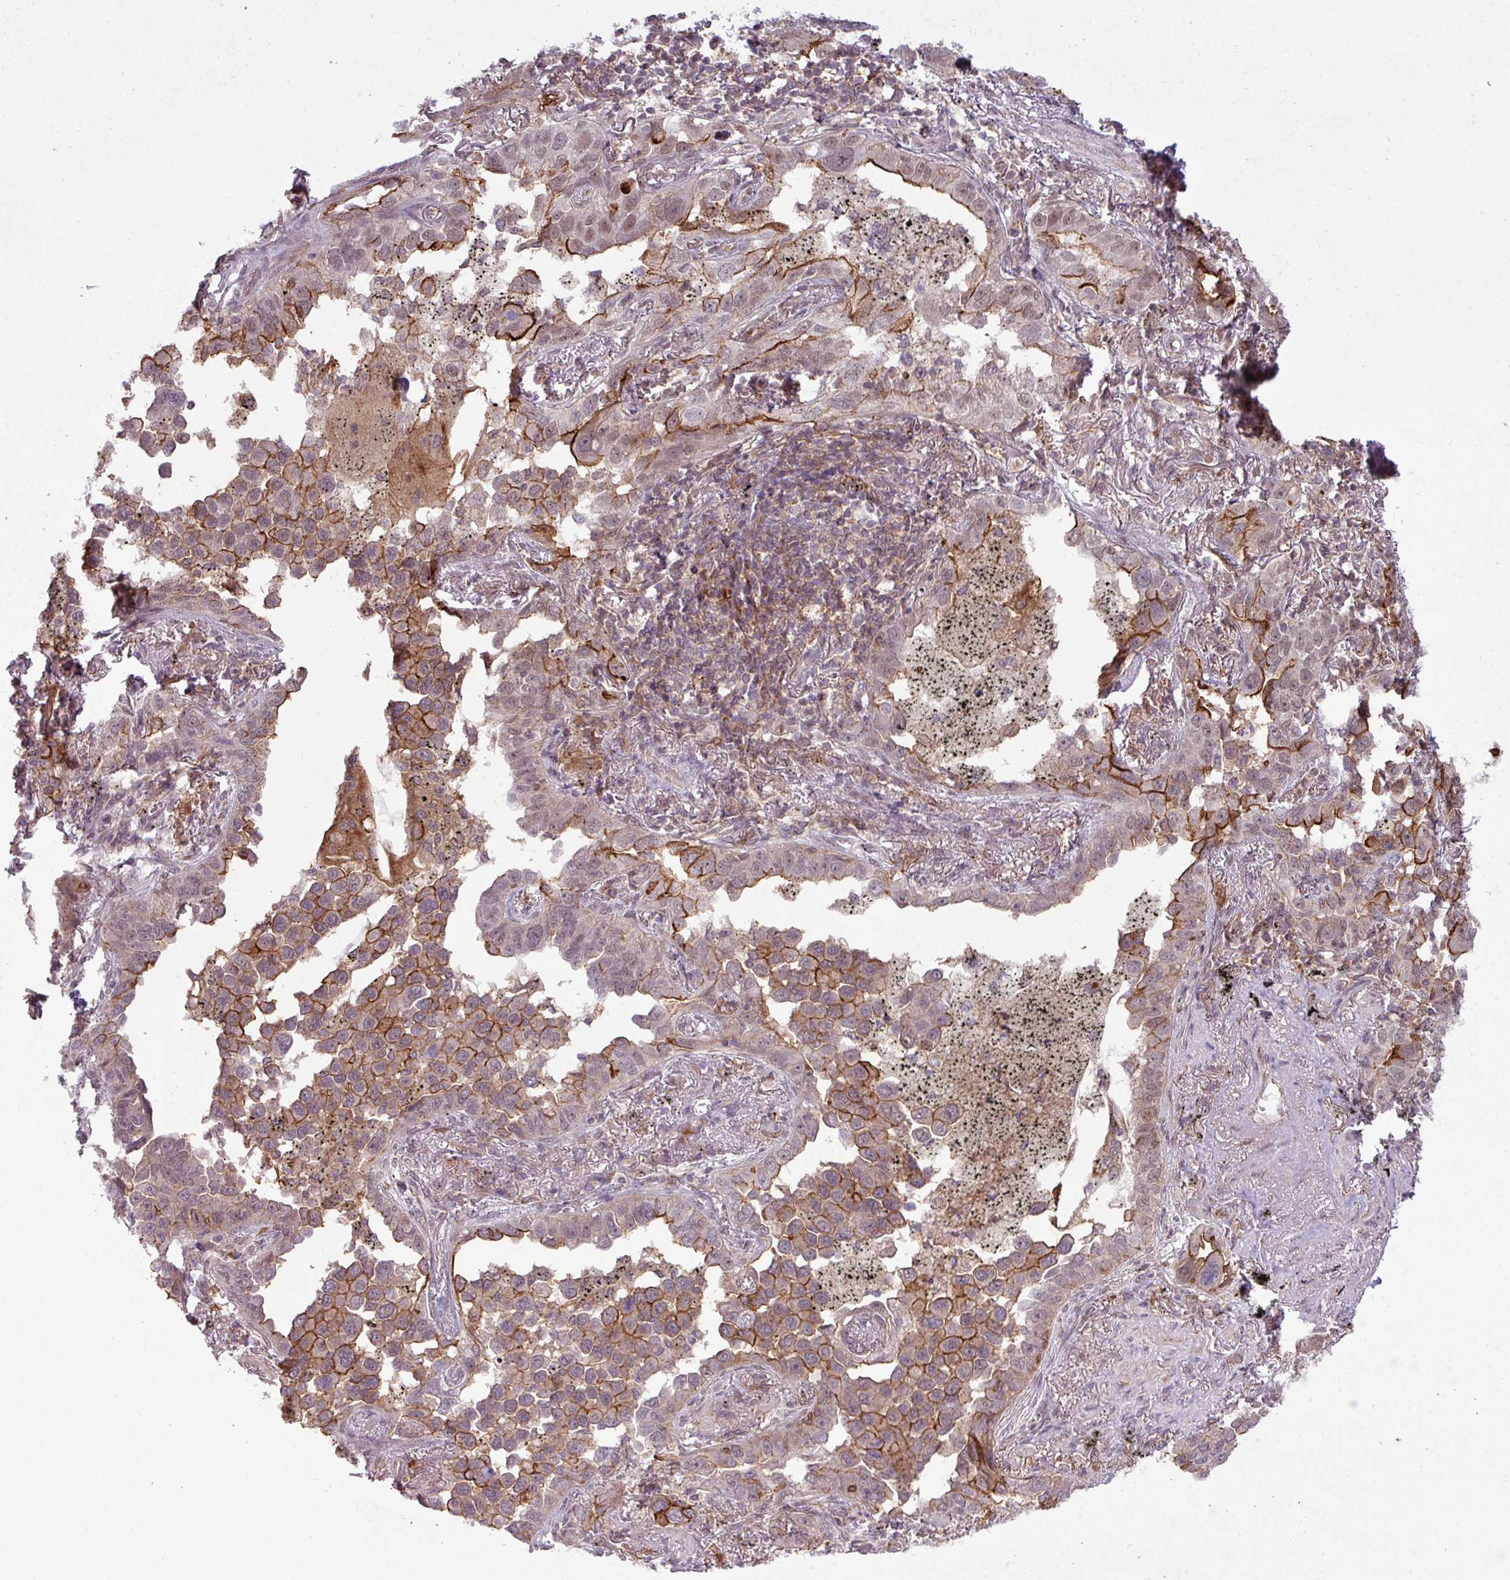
{"staining": {"intensity": "moderate", "quantity": "<25%", "location": "cytoplasmic/membranous,nuclear"}, "tissue": "lung cancer", "cell_type": "Tumor cells", "image_type": "cancer", "snomed": [{"axis": "morphology", "description": "Adenocarcinoma, NOS"}, {"axis": "topography", "description": "Lung"}], "caption": "IHC micrograph of neoplastic tissue: lung cancer (adenocarcinoma) stained using IHC displays low levels of moderate protein expression localized specifically in the cytoplasmic/membranous and nuclear of tumor cells, appearing as a cytoplasmic/membranous and nuclear brown color.", "gene": "ZC2HC1C", "patient": {"sex": "male", "age": 67}}